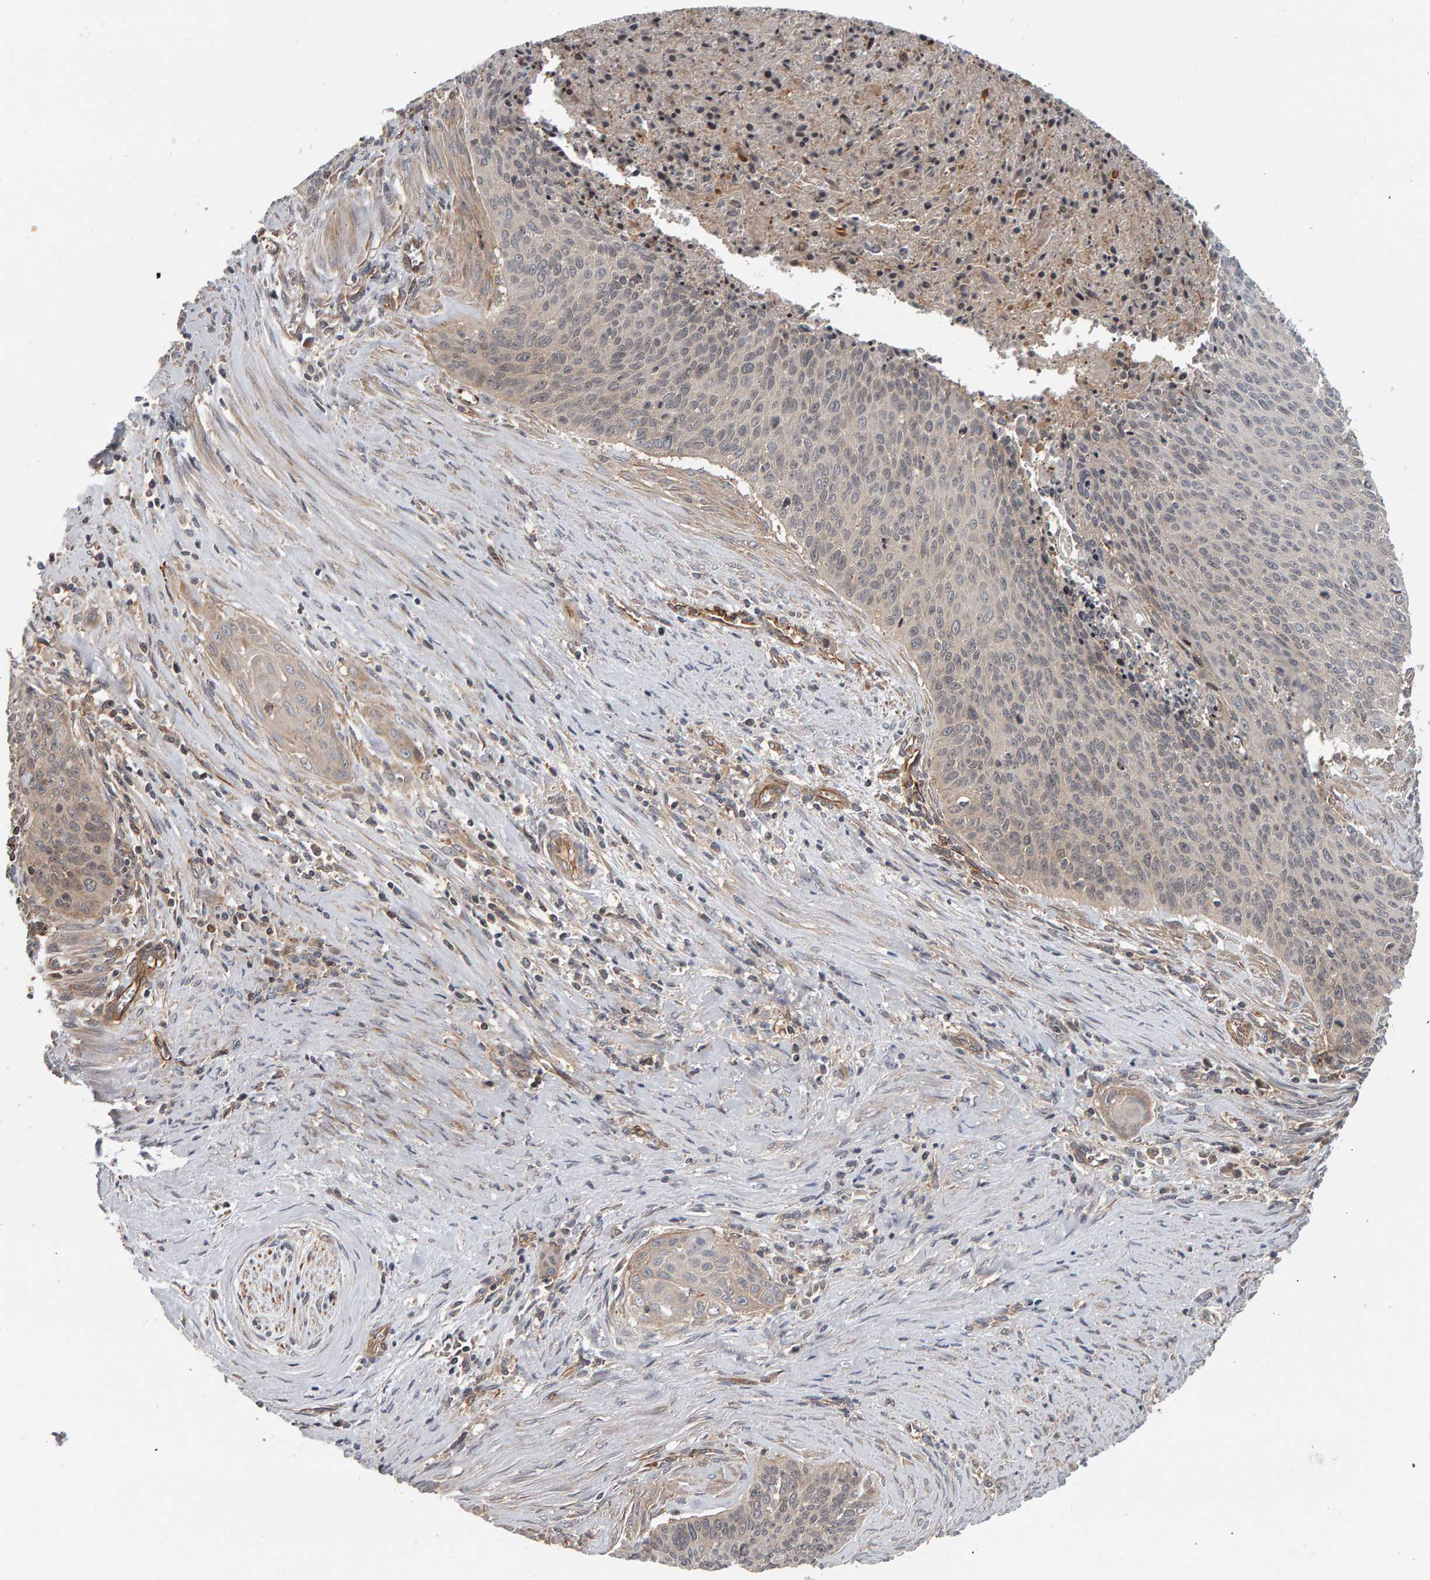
{"staining": {"intensity": "weak", "quantity": "<25%", "location": "cytoplasmic/membranous"}, "tissue": "cervical cancer", "cell_type": "Tumor cells", "image_type": "cancer", "snomed": [{"axis": "morphology", "description": "Squamous cell carcinoma, NOS"}, {"axis": "topography", "description": "Cervix"}], "caption": "An image of human cervical cancer (squamous cell carcinoma) is negative for staining in tumor cells. Nuclei are stained in blue.", "gene": "C9orf72", "patient": {"sex": "female", "age": 55}}